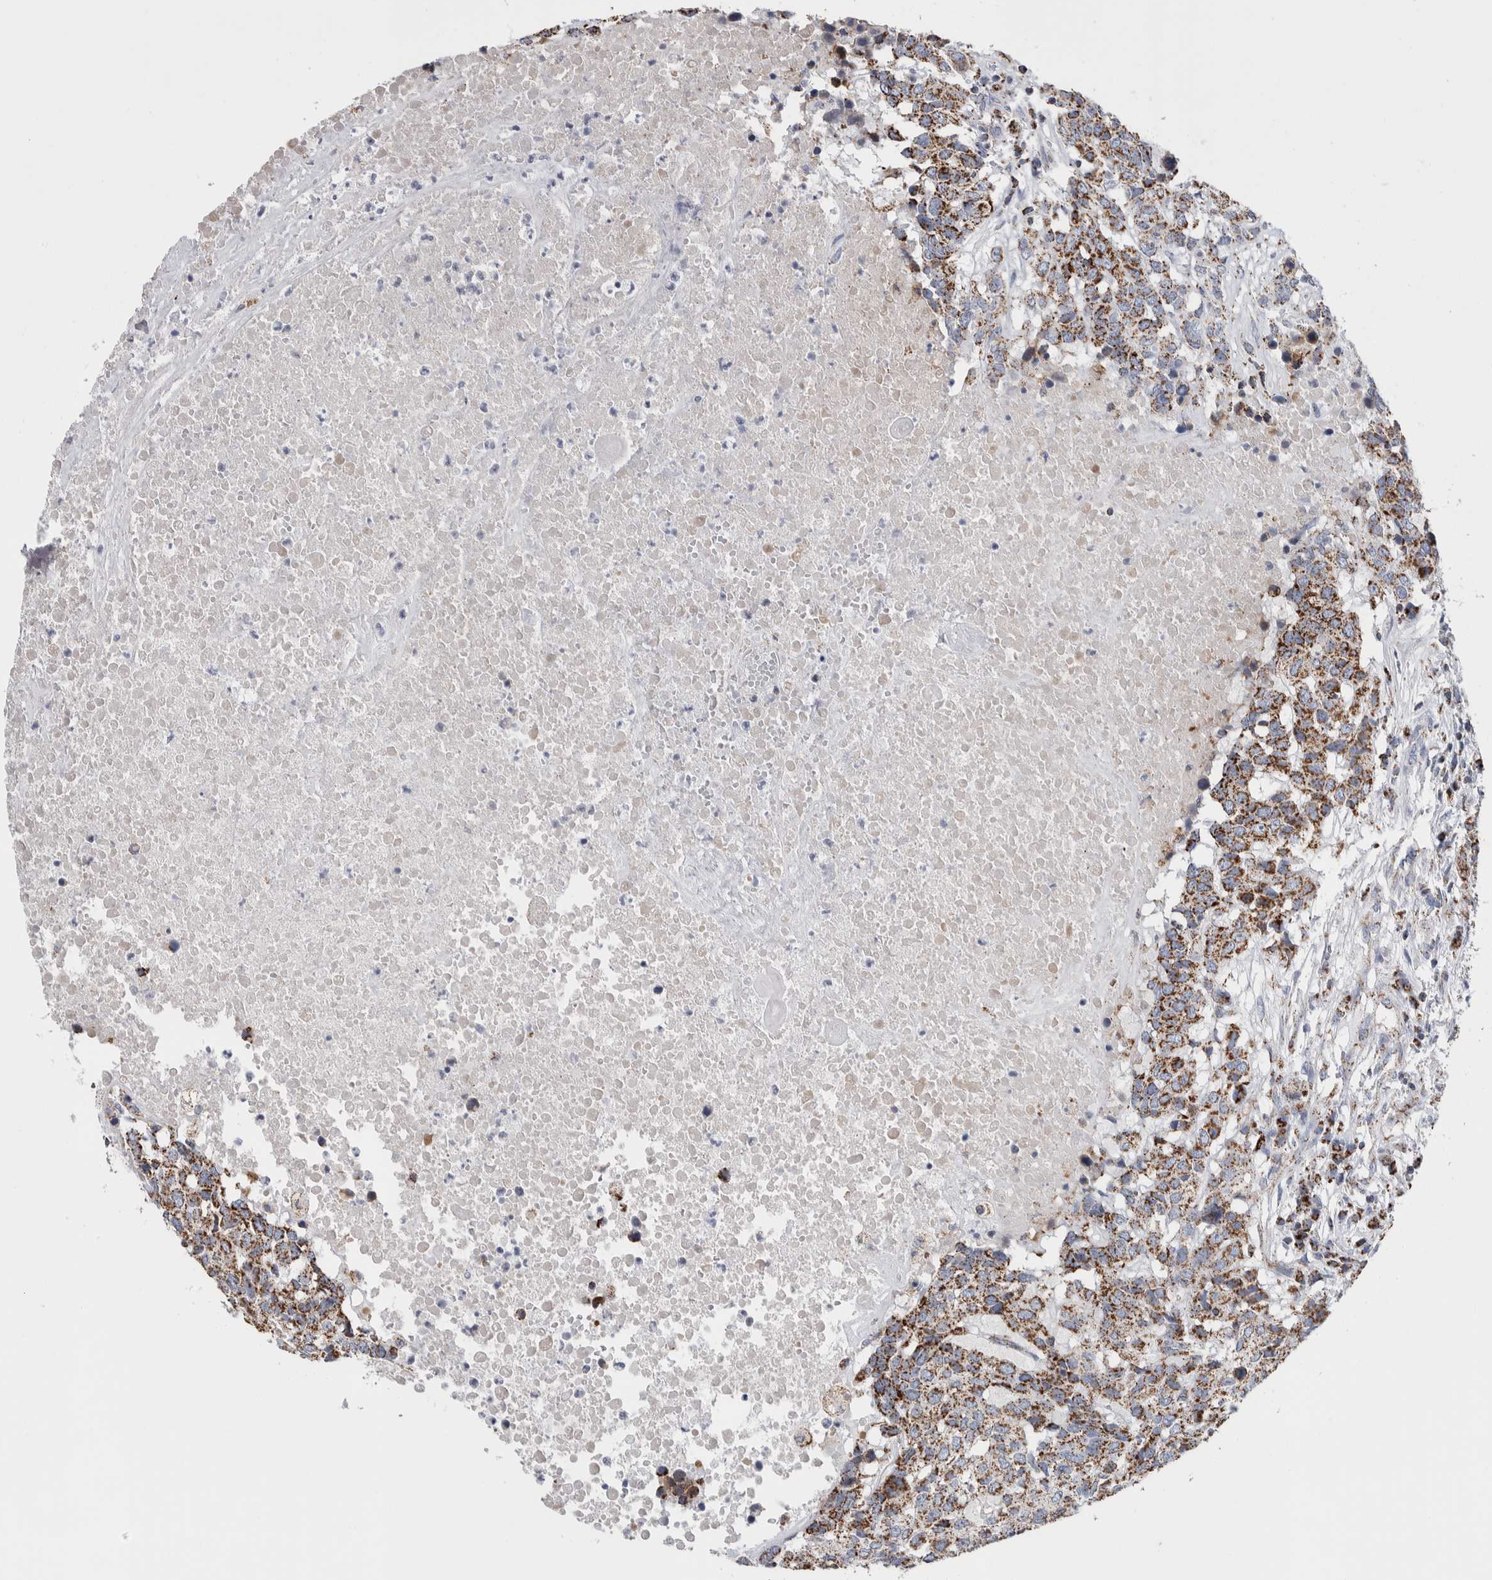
{"staining": {"intensity": "moderate", "quantity": ">75%", "location": "cytoplasmic/membranous"}, "tissue": "head and neck cancer", "cell_type": "Tumor cells", "image_type": "cancer", "snomed": [{"axis": "morphology", "description": "Squamous cell carcinoma, NOS"}, {"axis": "topography", "description": "Head-Neck"}], "caption": "Immunohistochemistry (IHC) histopathology image of neoplastic tissue: squamous cell carcinoma (head and neck) stained using immunohistochemistry reveals medium levels of moderate protein expression localized specifically in the cytoplasmic/membranous of tumor cells, appearing as a cytoplasmic/membranous brown color.", "gene": "ETFA", "patient": {"sex": "male", "age": 66}}